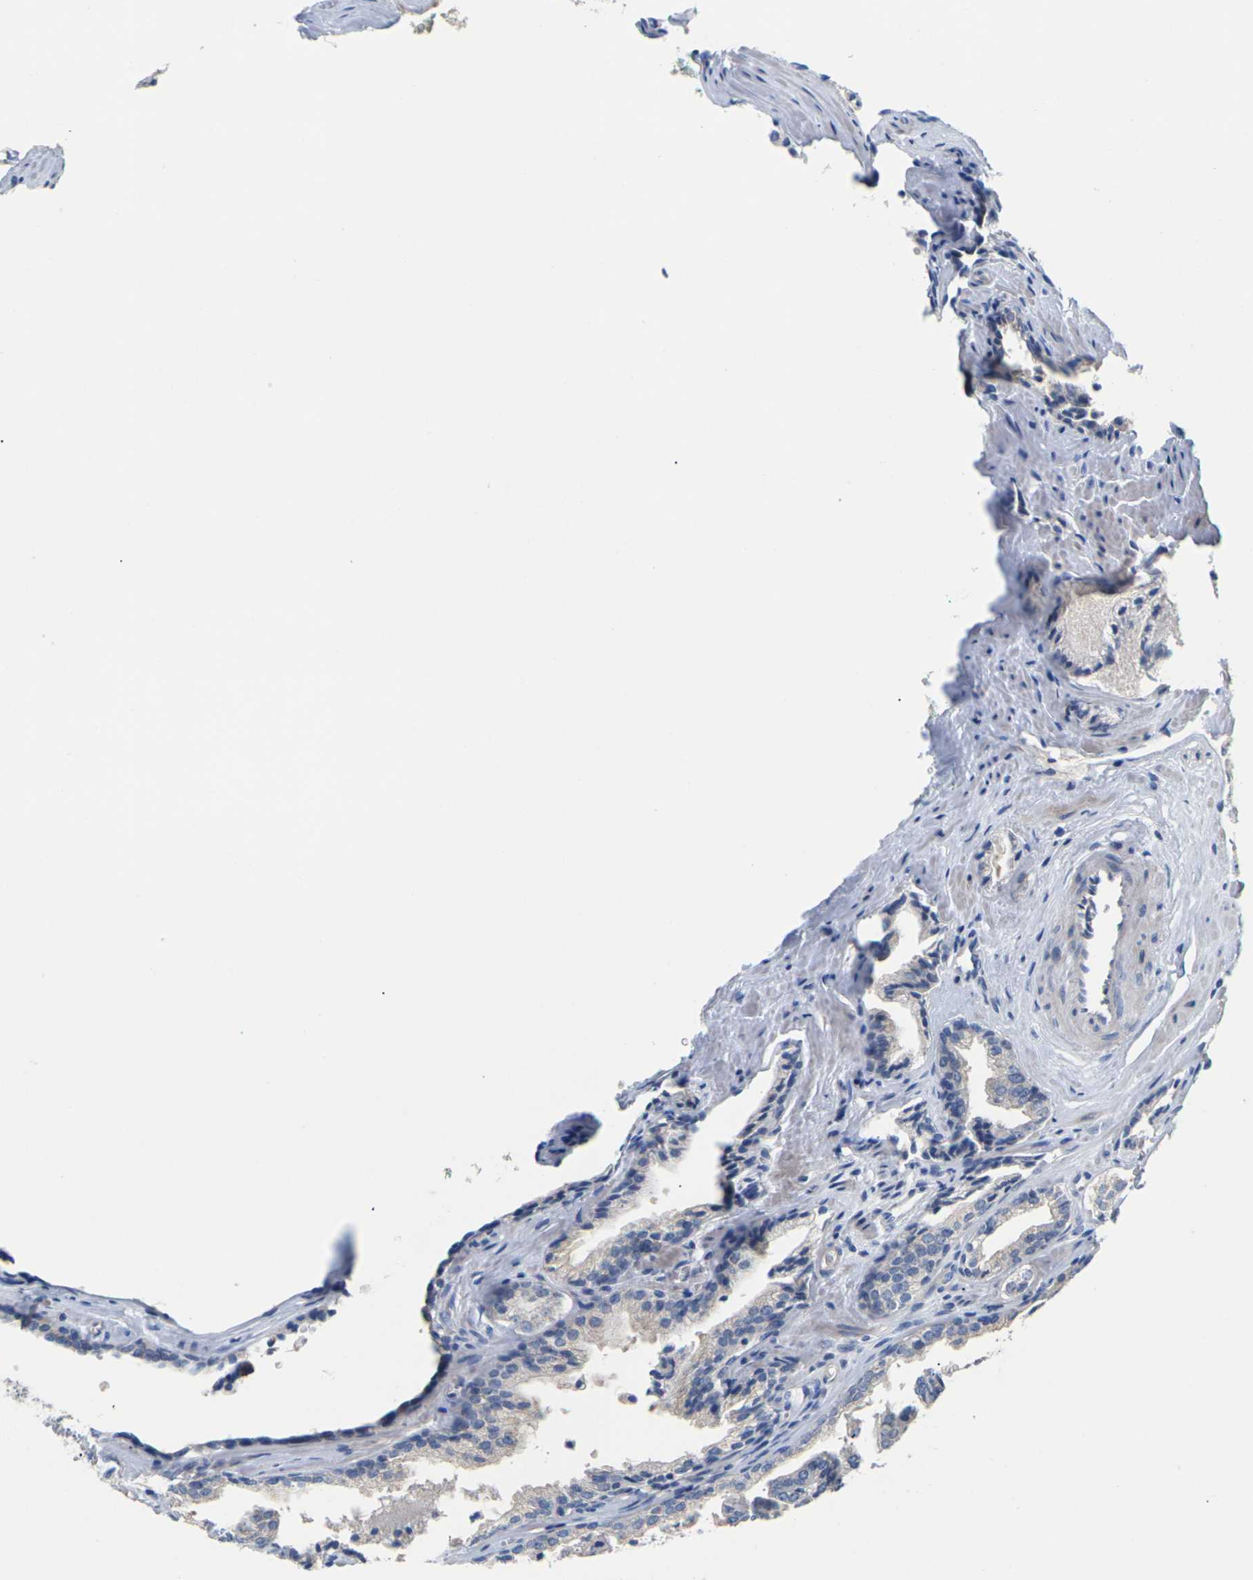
{"staining": {"intensity": "negative", "quantity": "none", "location": "none"}, "tissue": "prostate cancer", "cell_type": "Tumor cells", "image_type": "cancer", "snomed": [{"axis": "morphology", "description": "Adenocarcinoma, Low grade"}, {"axis": "topography", "description": "Prostate"}], "caption": "There is no significant expression in tumor cells of prostate cancer.", "gene": "TMCO4", "patient": {"sex": "male", "age": 60}}